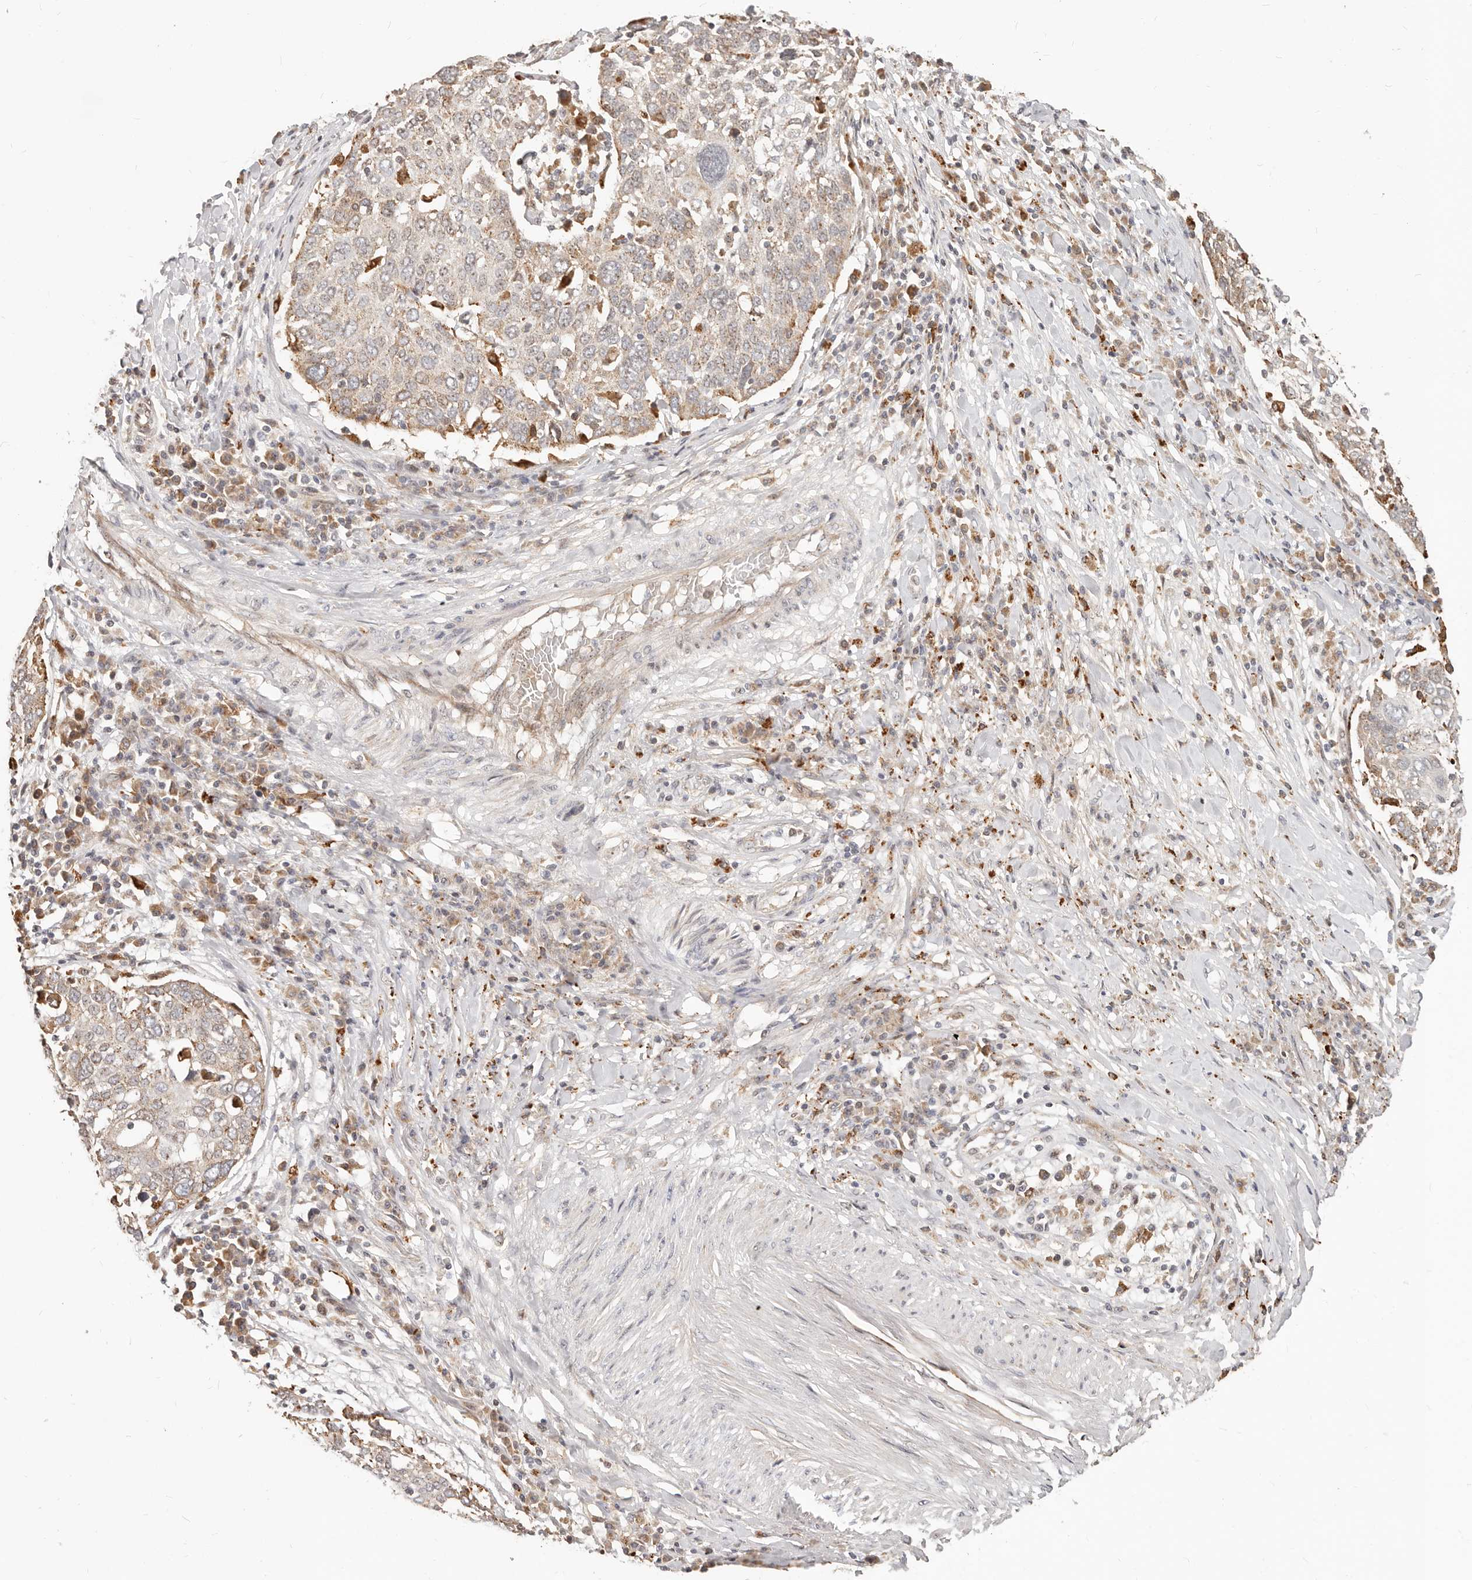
{"staining": {"intensity": "weak", "quantity": "25%-75%", "location": "cytoplasmic/membranous"}, "tissue": "lung cancer", "cell_type": "Tumor cells", "image_type": "cancer", "snomed": [{"axis": "morphology", "description": "Squamous cell carcinoma, NOS"}, {"axis": "topography", "description": "Lung"}], "caption": "Weak cytoplasmic/membranous staining for a protein is present in about 25%-75% of tumor cells of squamous cell carcinoma (lung) using immunohistochemistry (IHC).", "gene": "ZRANB1", "patient": {"sex": "male", "age": 65}}